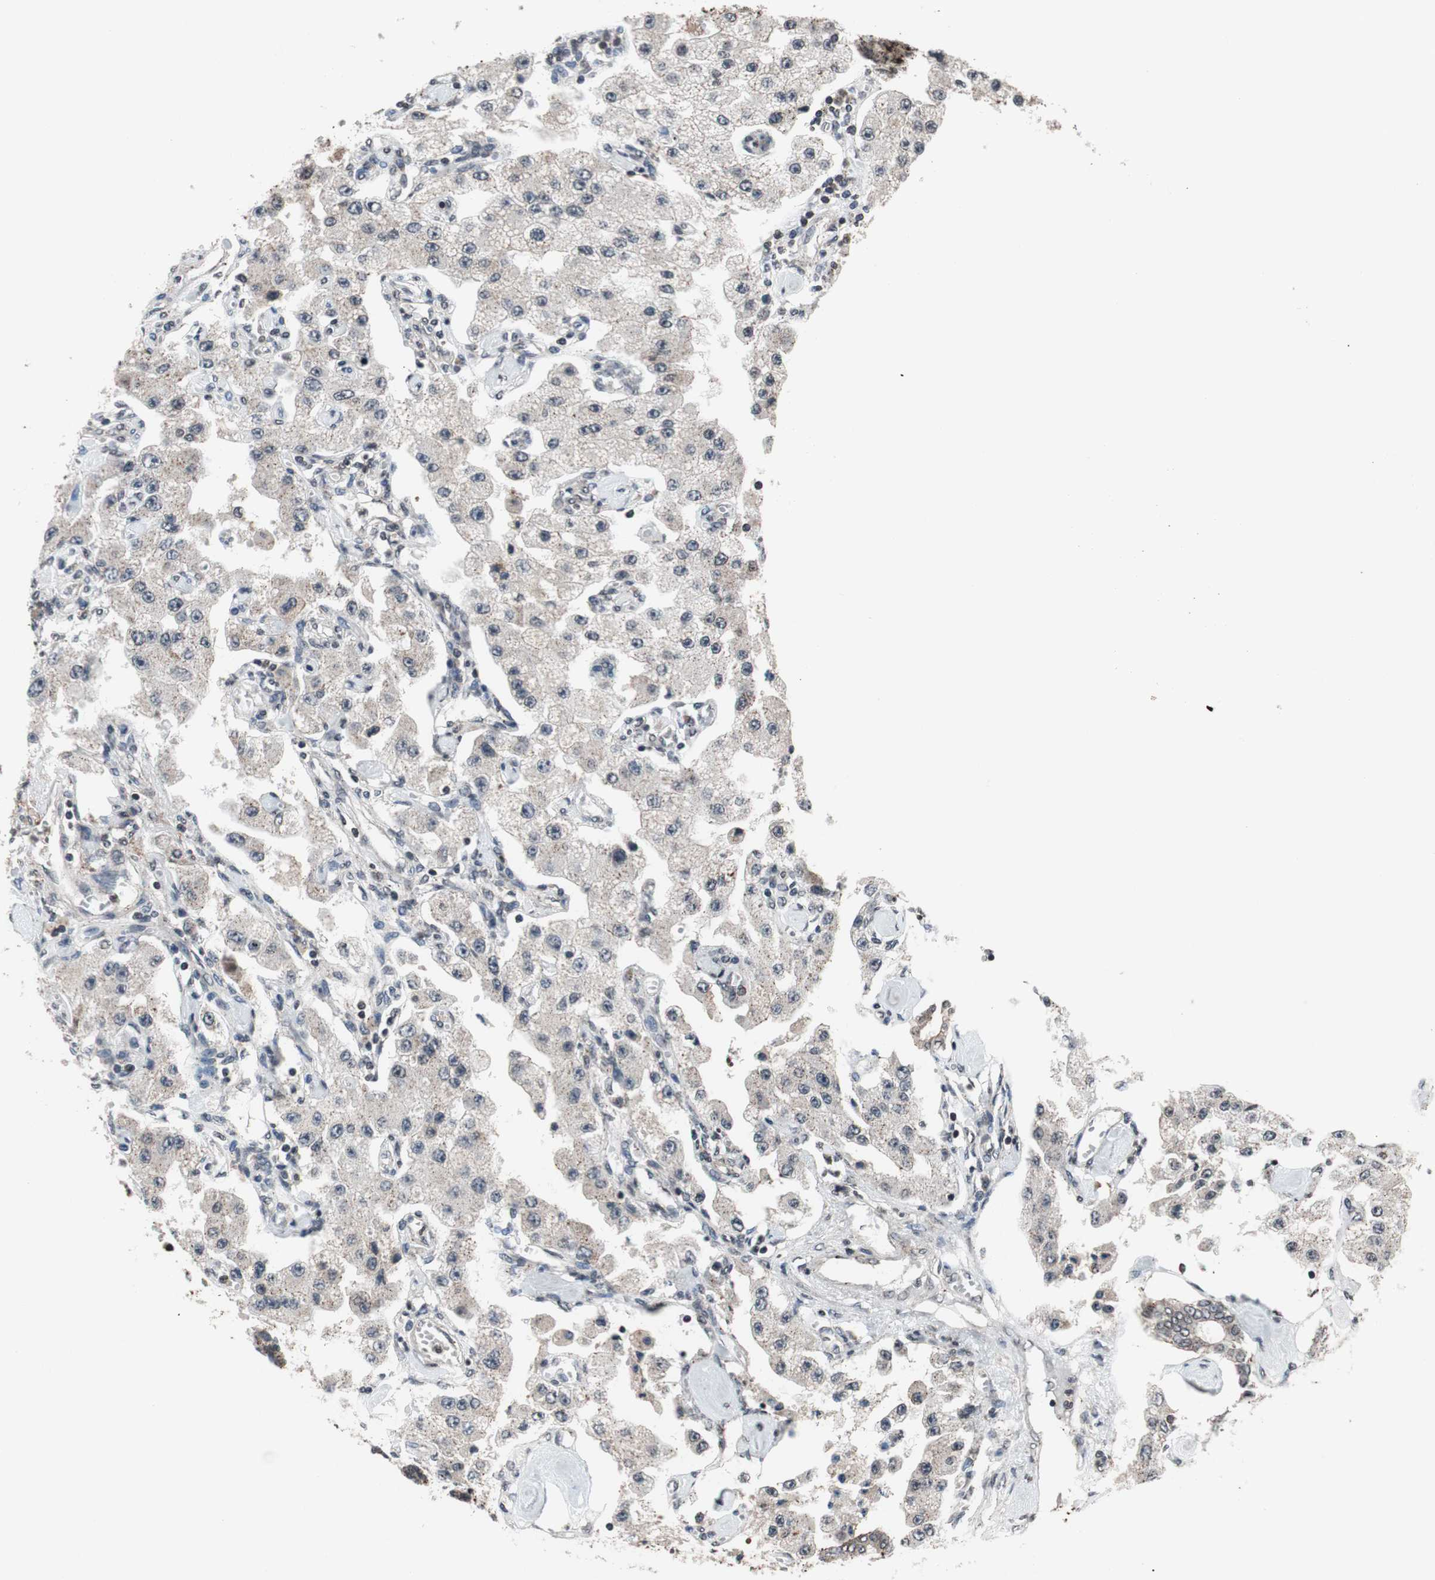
{"staining": {"intensity": "weak", "quantity": ">75%", "location": "cytoplasmic/membranous"}, "tissue": "carcinoid", "cell_type": "Tumor cells", "image_type": "cancer", "snomed": [{"axis": "morphology", "description": "Carcinoid, malignant, NOS"}, {"axis": "topography", "description": "Pancreas"}], "caption": "Human carcinoid (malignant) stained with a brown dye exhibits weak cytoplasmic/membranous positive expression in approximately >75% of tumor cells.", "gene": "RFC1", "patient": {"sex": "male", "age": 41}}